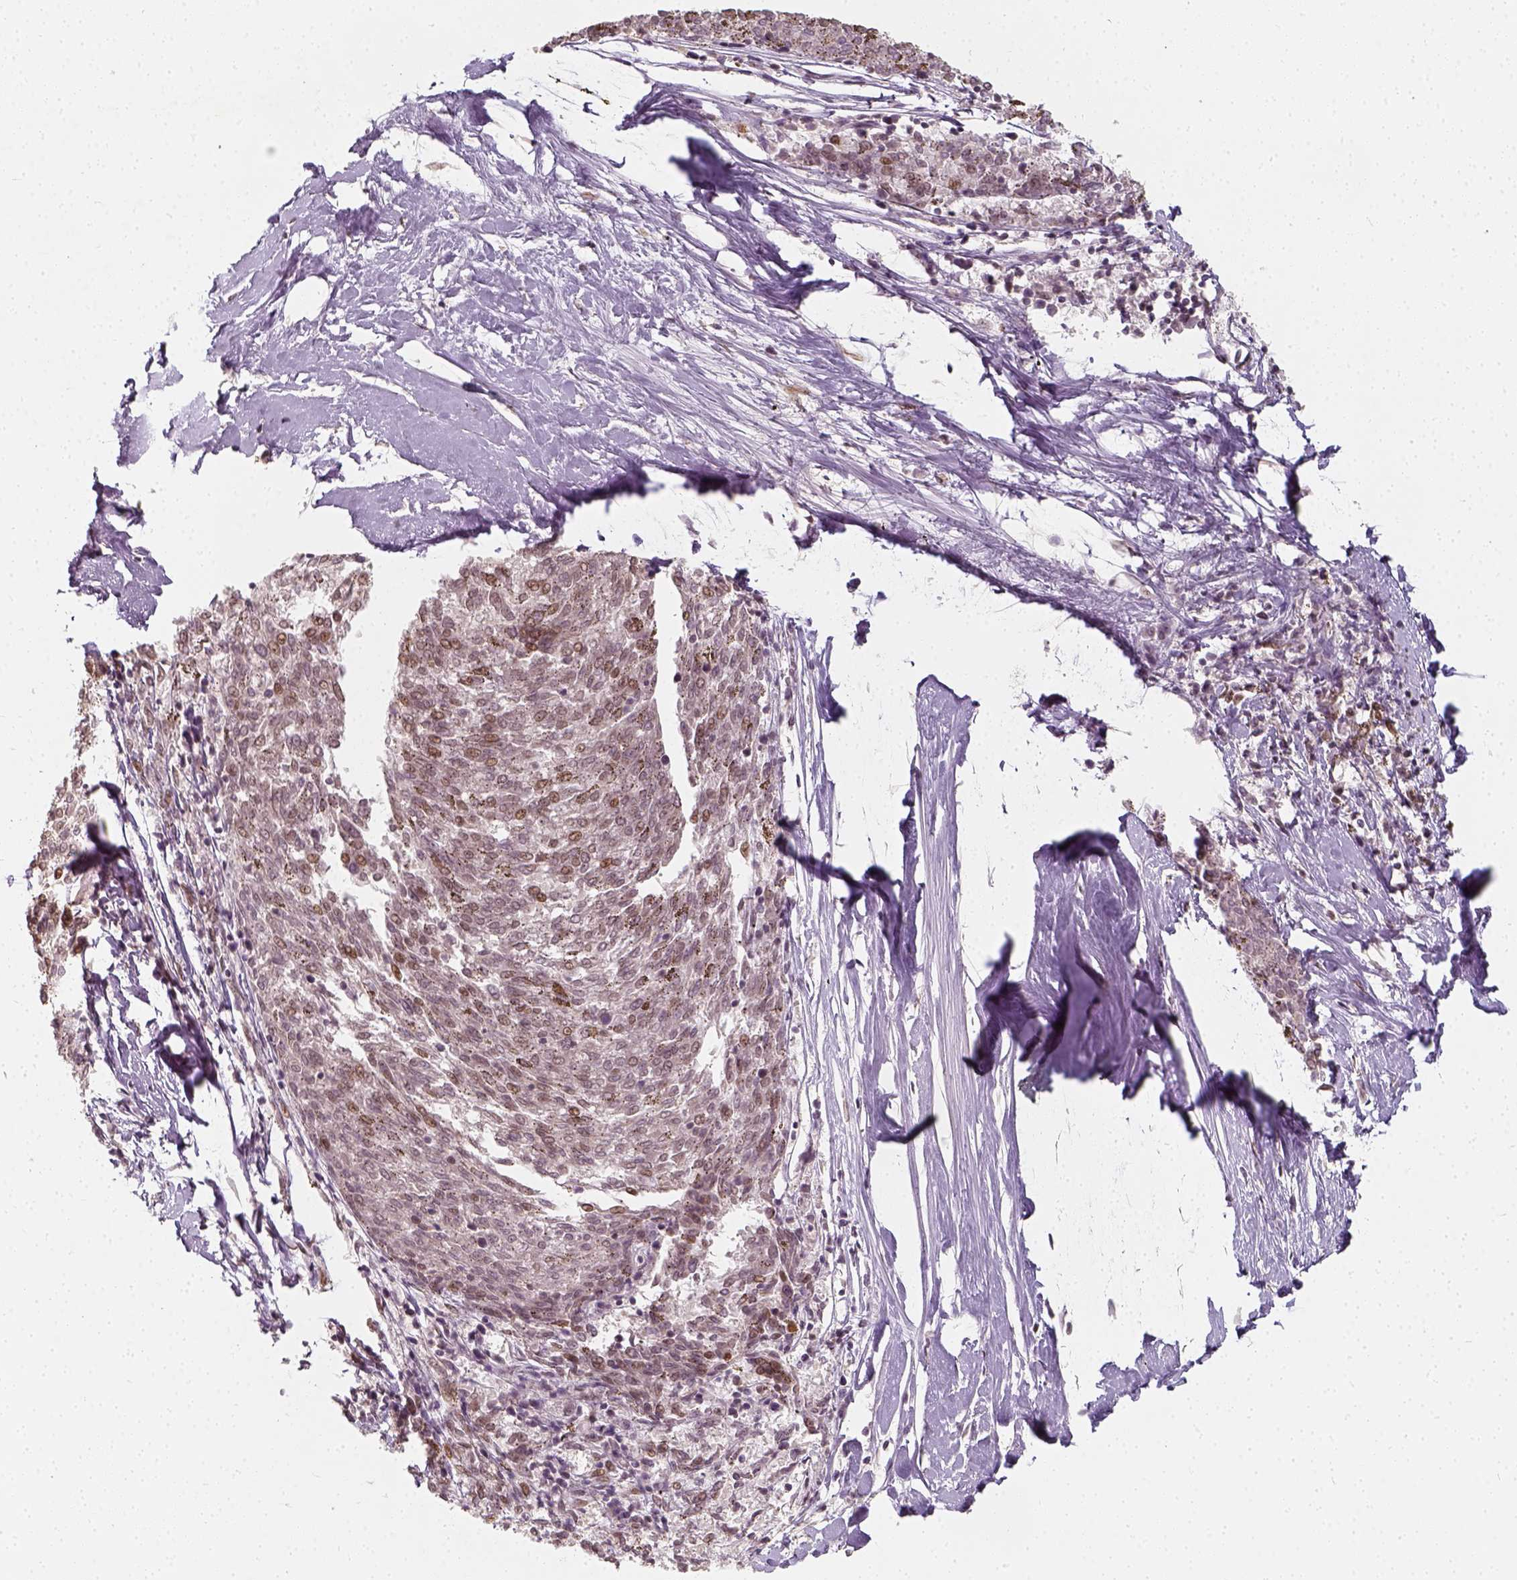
{"staining": {"intensity": "moderate", "quantity": "<25%", "location": "nuclear"}, "tissue": "melanoma", "cell_type": "Tumor cells", "image_type": "cancer", "snomed": [{"axis": "morphology", "description": "Malignant melanoma, NOS"}, {"axis": "topography", "description": "Skin"}], "caption": "Human malignant melanoma stained with a protein marker displays moderate staining in tumor cells.", "gene": "ZMAT3", "patient": {"sex": "female", "age": 72}}